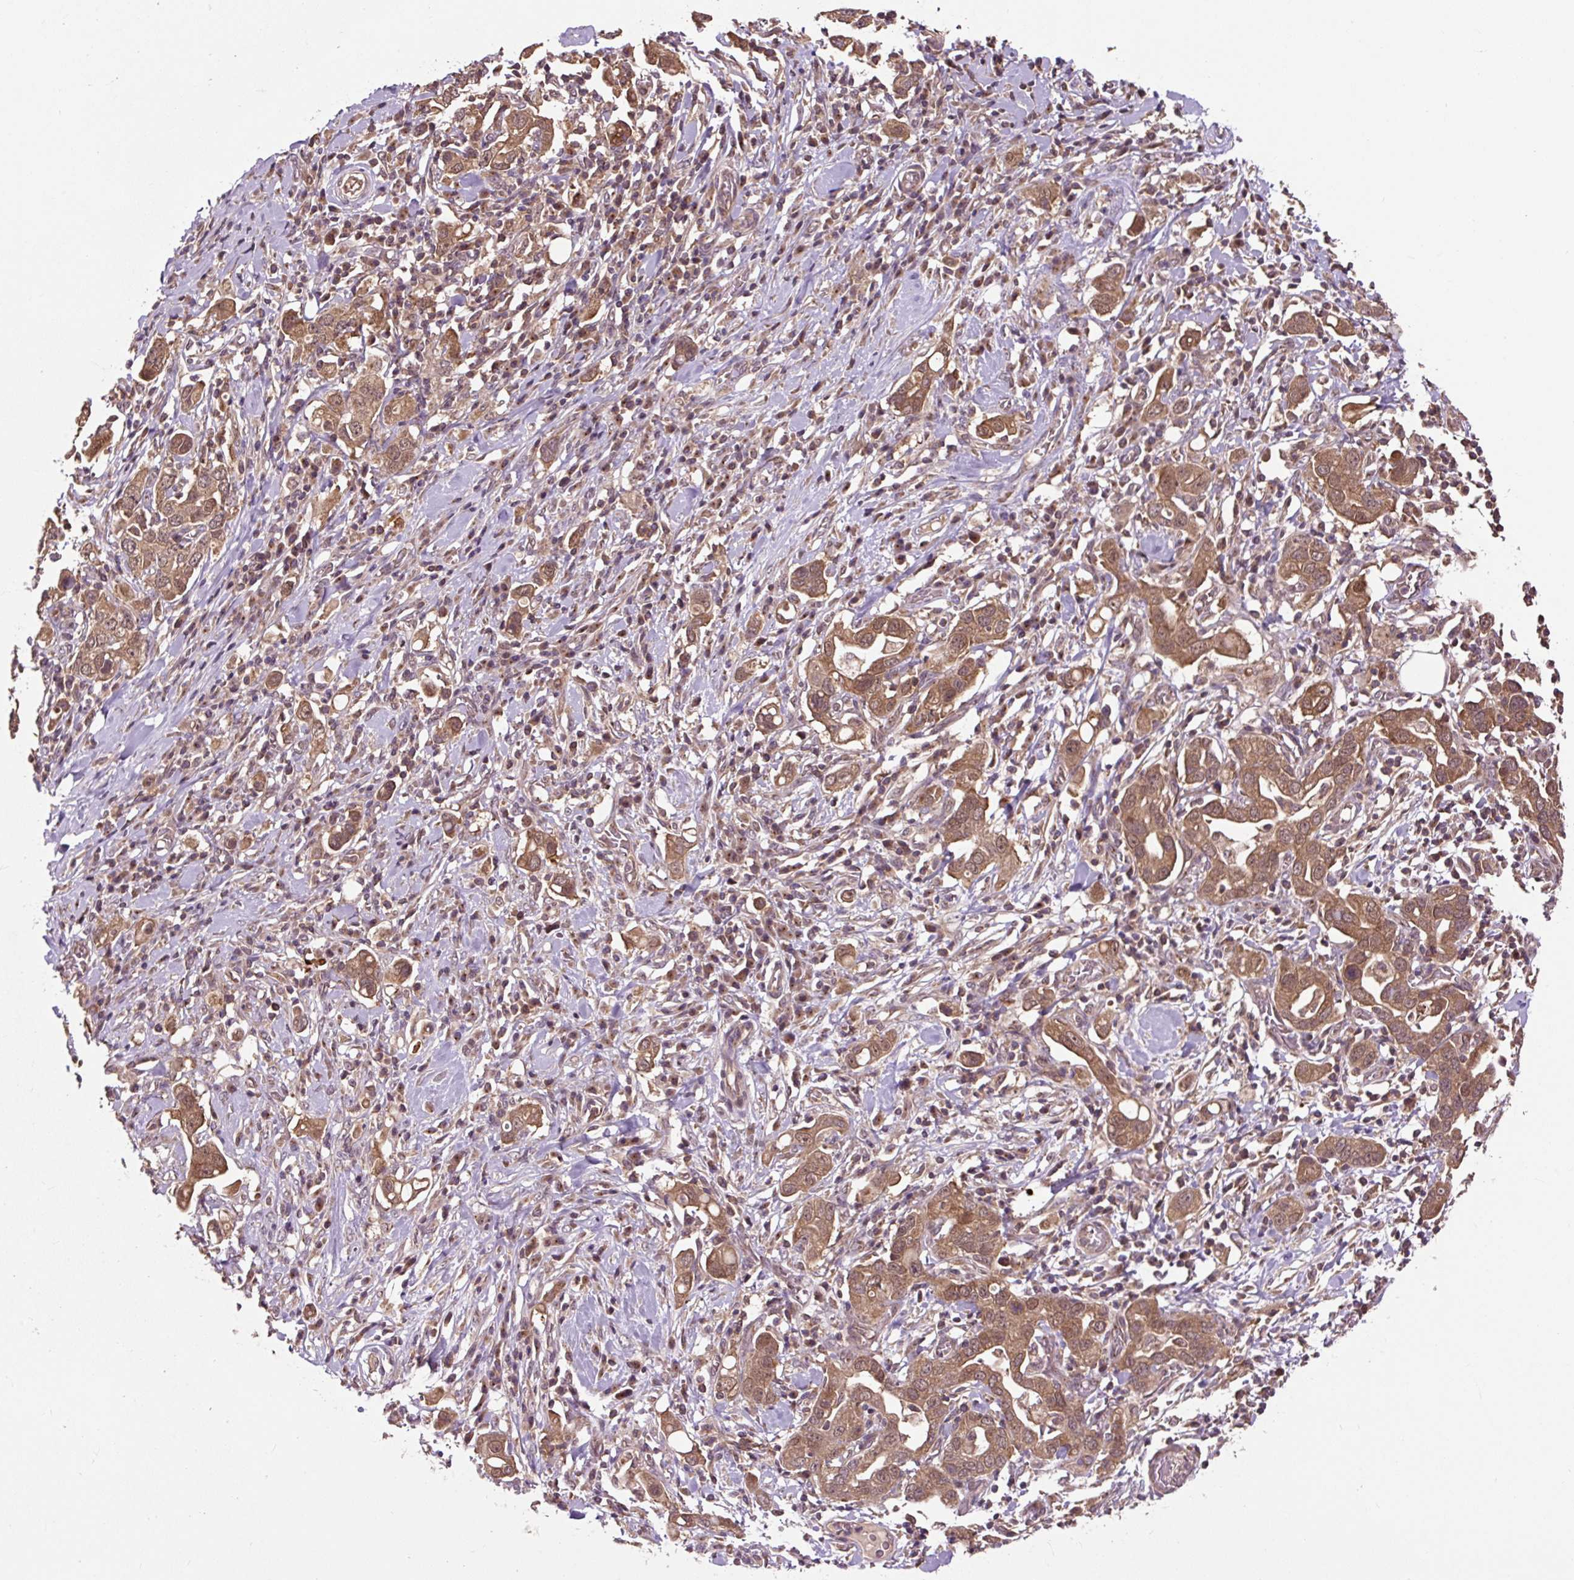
{"staining": {"intensity": "moderate", "quantity": ">75%", "location": "cytoplasmic/membranous"}, "tissue": "stomach cancer", "cell_type": "Tumor cells", "image_type": "cancer", "snomed": [{"axis": "morphology", "description": "Adenocarcinoma, NOS"}, {"axis": "topography", "description": "Stomach, upper"}], "caption": "Protein staining demonstrates moderate cytoplasmic/membranous staining in about >75% of tumor cells in adenocarcinoma (stomach).", "gene": "MMS19", "patient": {"sex": "male", "age": 62}}